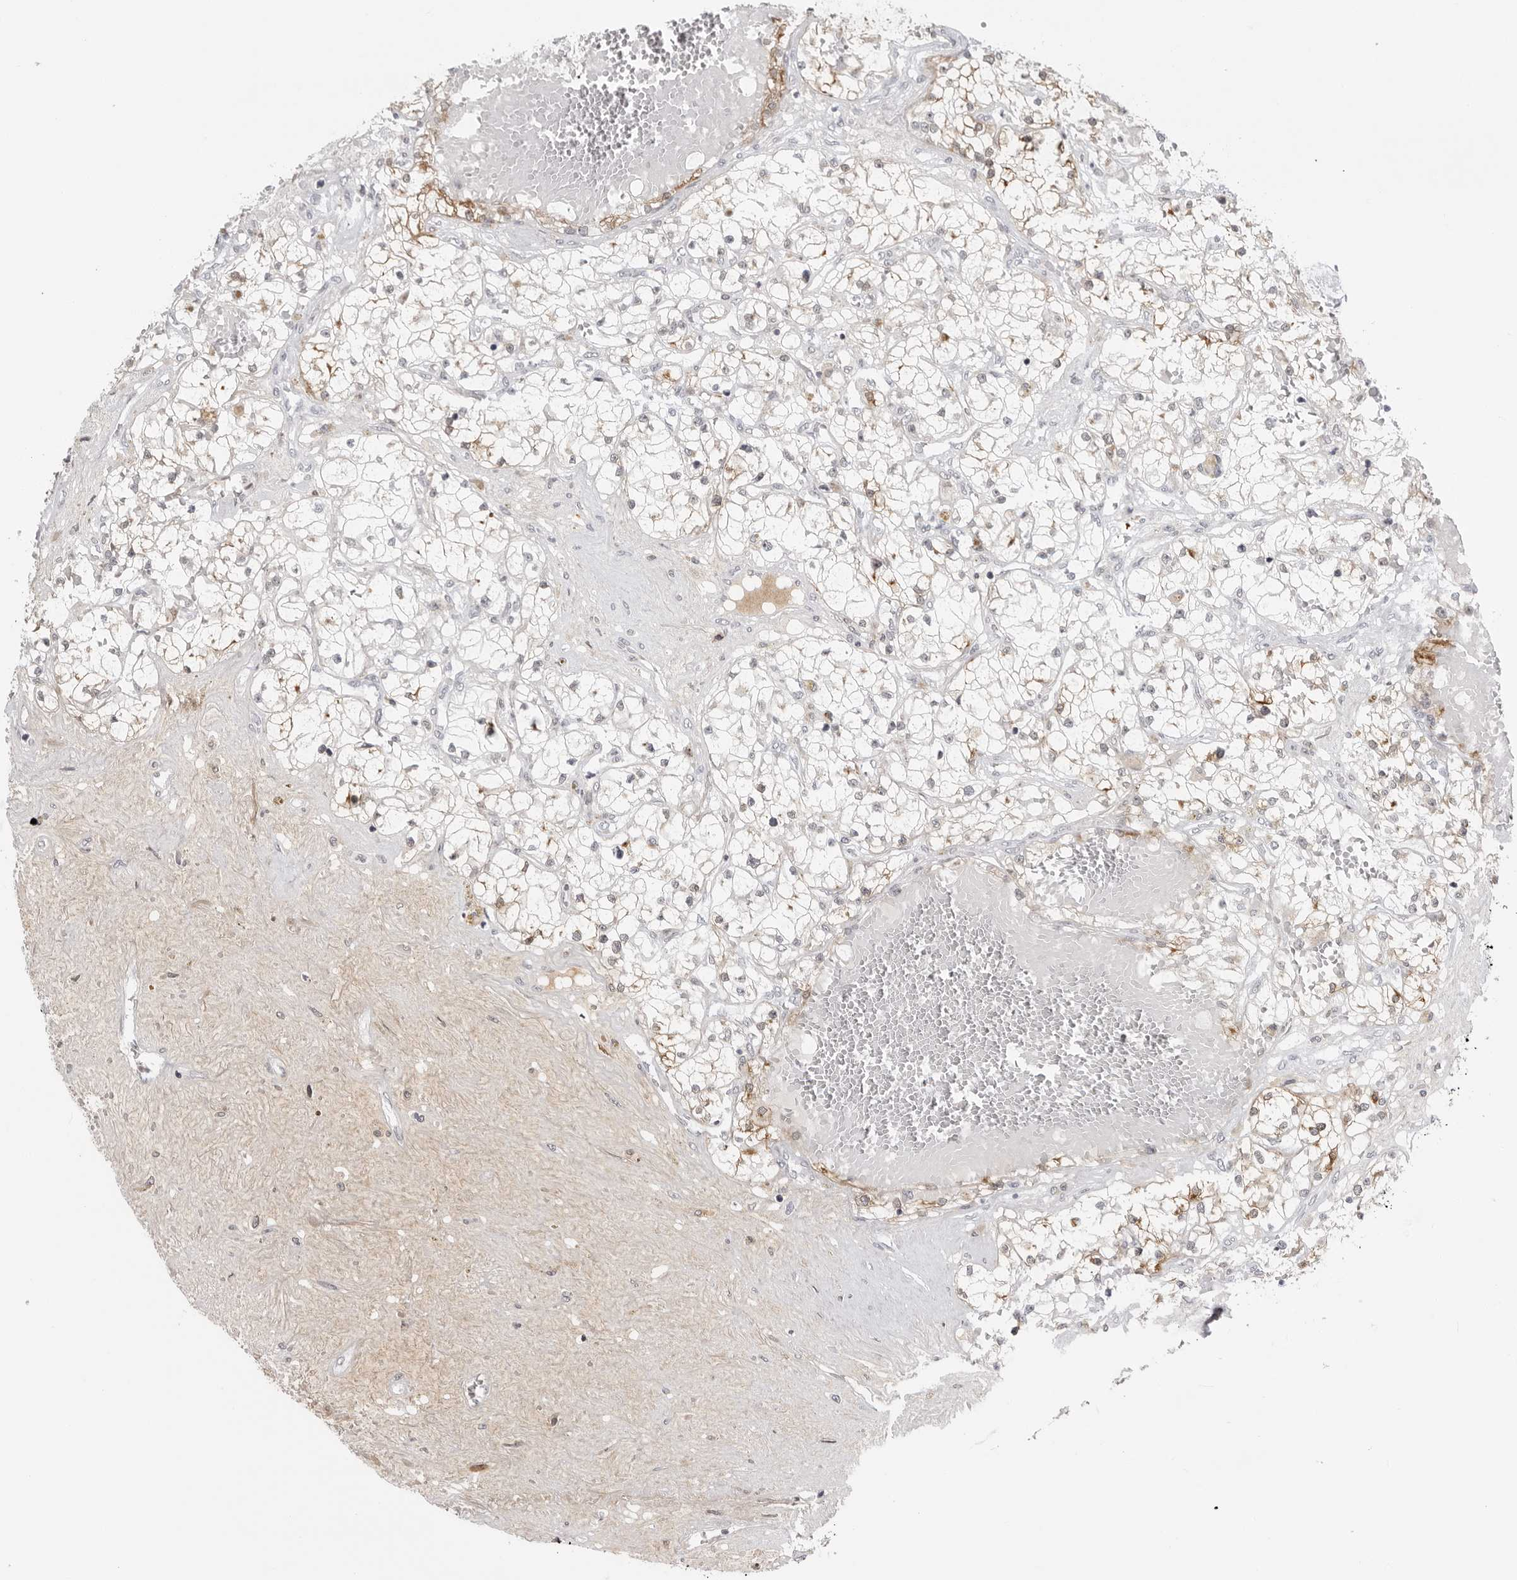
{"staining": {"intensity": "weak", "quantity": "<25%", "location": "cytoplasmic/membranous"}, "tissue": "renal cancer", "cell_type": "Tumor cells", "image_type": "cancer", "snomed": [{"axis": "morphology", "description": "Normal tissue, NOS"}, {"axis": "morphology", "description": "Adenocarcinoma, NOS"}, {"axis": "topography", "description": "Kidney"}], "caption": "IHC photomicrograph of neoplastic tissue: human renal adenocarcinoma stained with DAB (3,3'-diaminobenzidine) exhibits no significant protein expression in tumor cells.", "gene": "SERPINF2", "patient": {"sex": "male", "age": 68}}